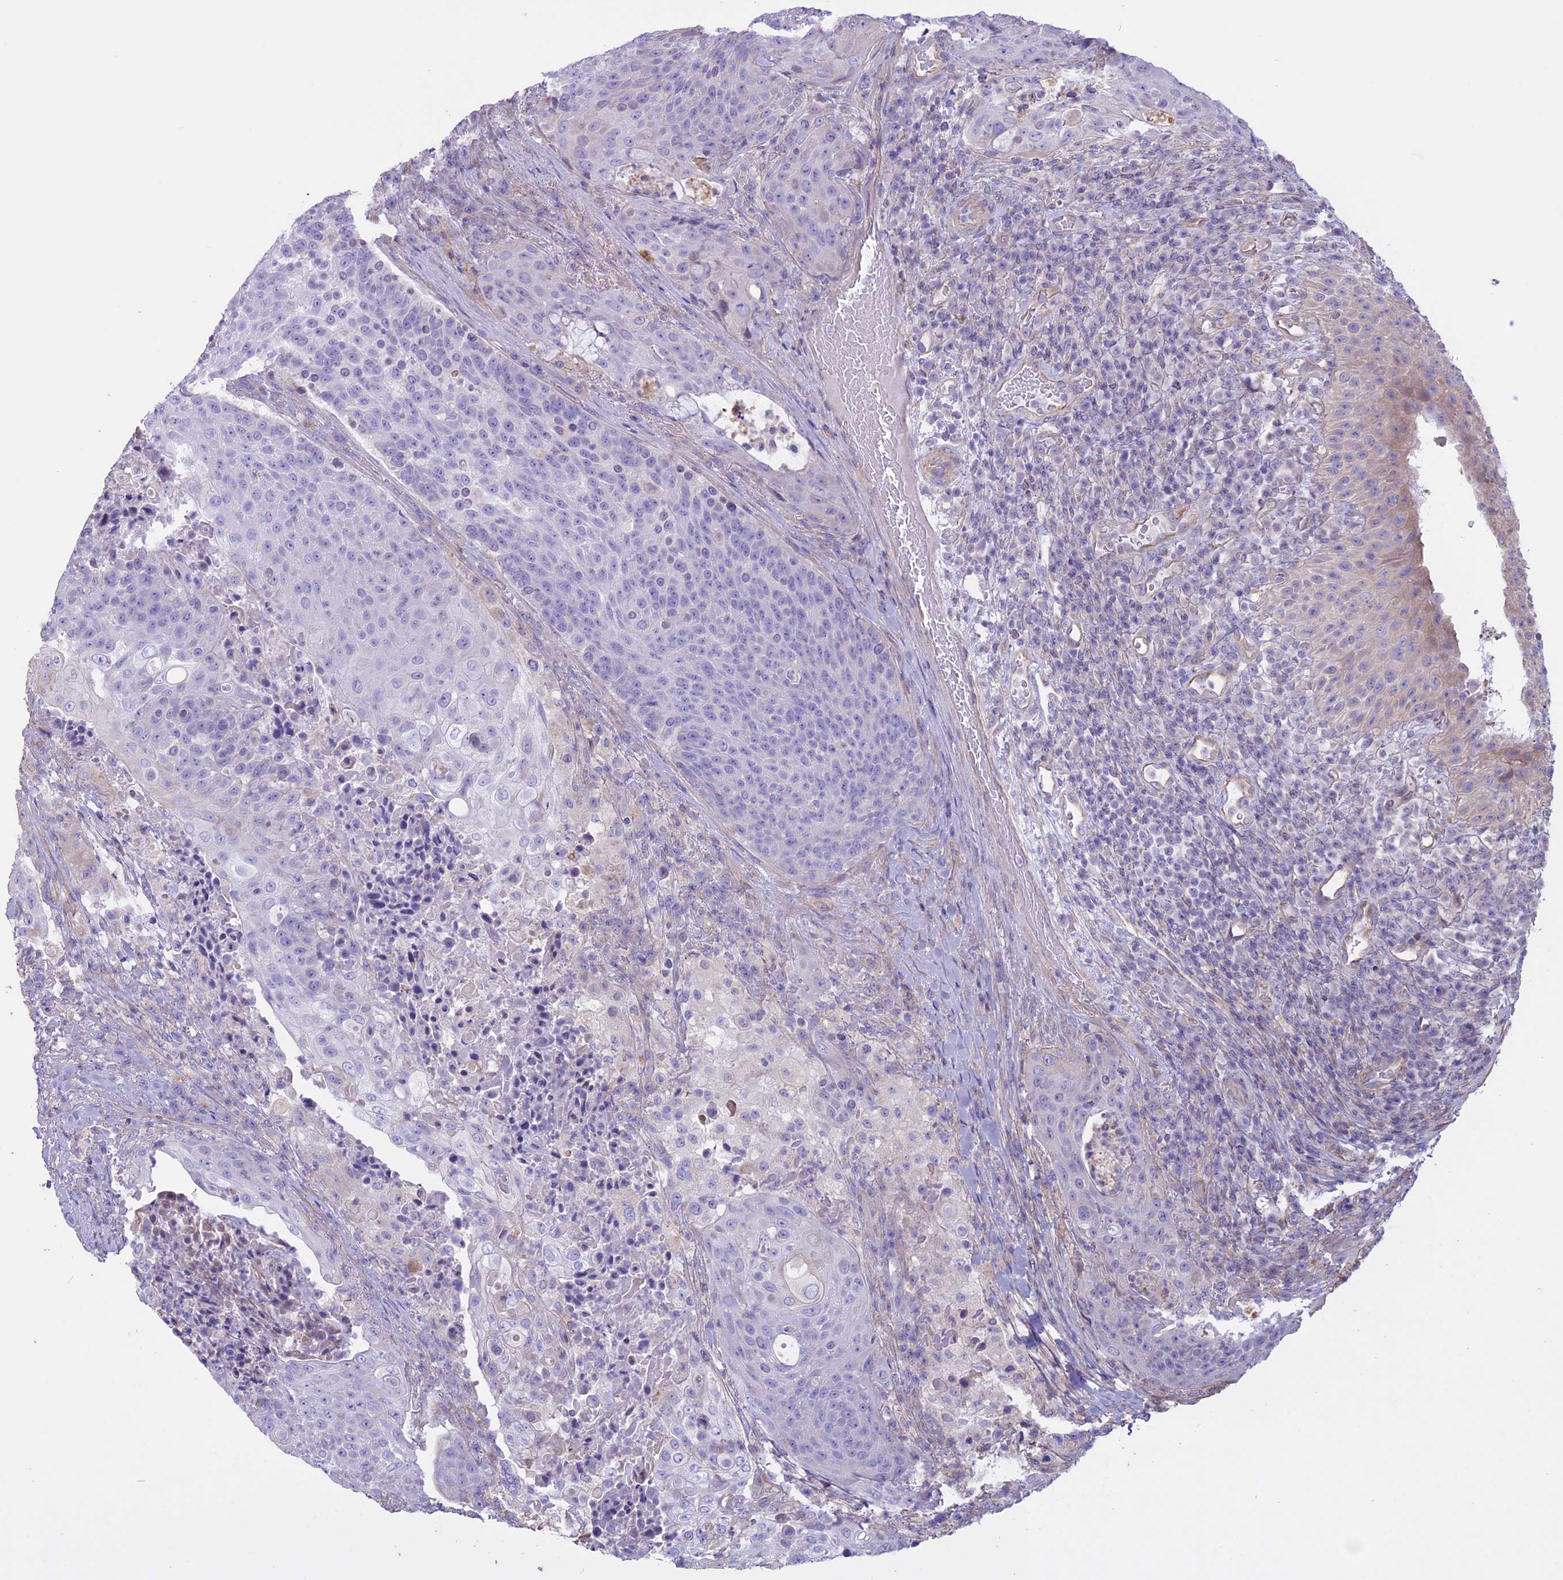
{"staining": {"intensity": "negative", "quantity": "none", "location": "none"}, "tissue": "urothelial cancer", "cell_type": "Tumor cells", "image_type": "cancer", "snomed": [{"axis": "morphology", "description": "Urothelial carcinoma, High grade"}, {"axis": "topography", "description": "Urinary bladder"}], "caption": "Immunohistochemistry (IHC) image of high-grade urothelial carcinoma stained for a protein (brown), which demonstrates no positivity in tumor cells.", "gene": "CCDC148", "patient": {"sex": "female", "age": 63}}